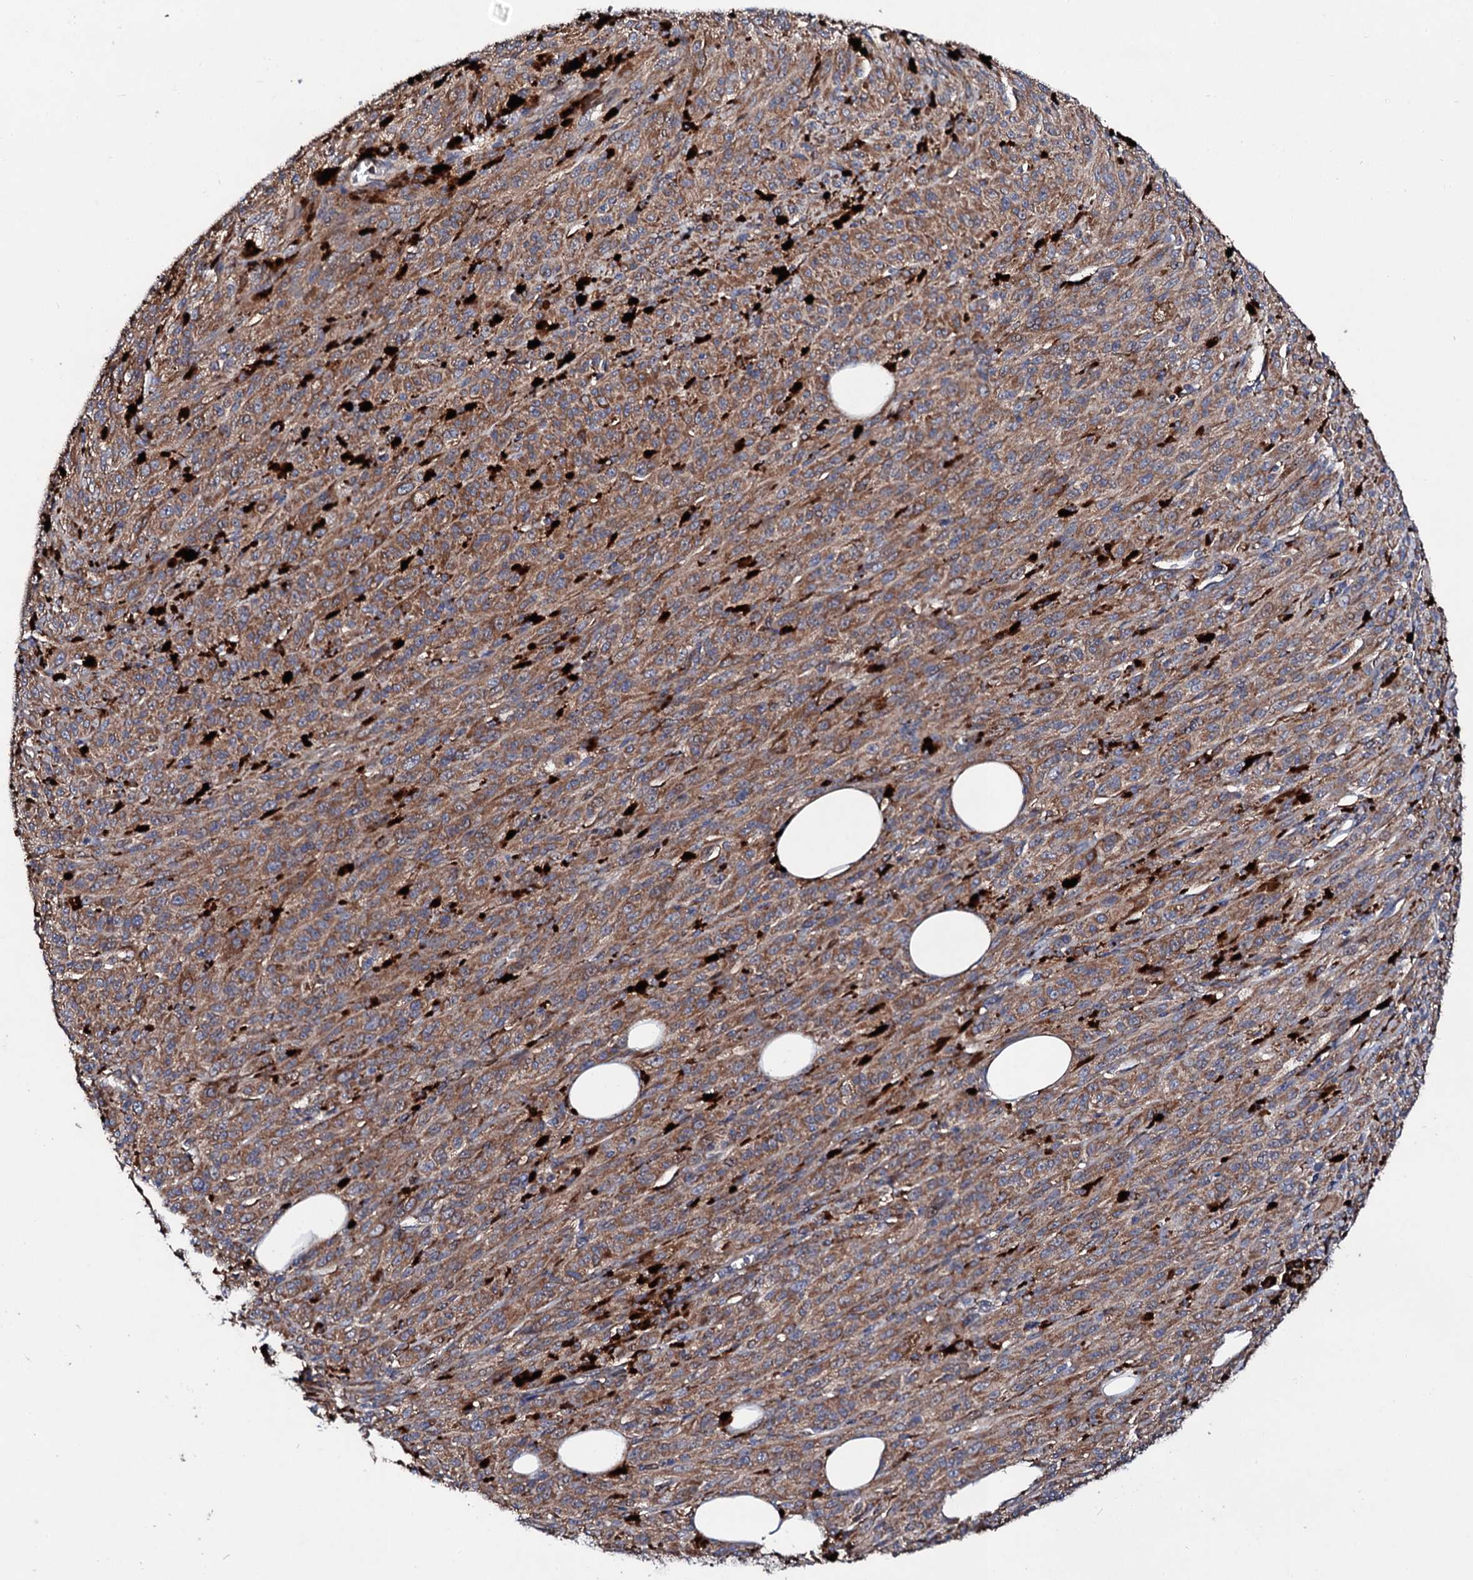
{"staining": {"intensity": "moderate", "quantity": ">75%", "location": "cytoplasmic/membranous"}, "tissue": "melanoma", "cell_type": "Tumor cells", "image_type": "cancer", "snomed": [{"axis": "morphology", "description": "Malignant melanoma, NOS"}, {"axis": "topography", "description": "Skin"}], "caption": "This image displays melanoma stained with immunohistochemistry to label a protein in brown. The cytoplasmic/membranous of tumor cells show moderate positivity for the protein. Nuclei are counter-stained blue.", "gene": "LIPT2", "patient": {"sex": "female", "age": 52}}